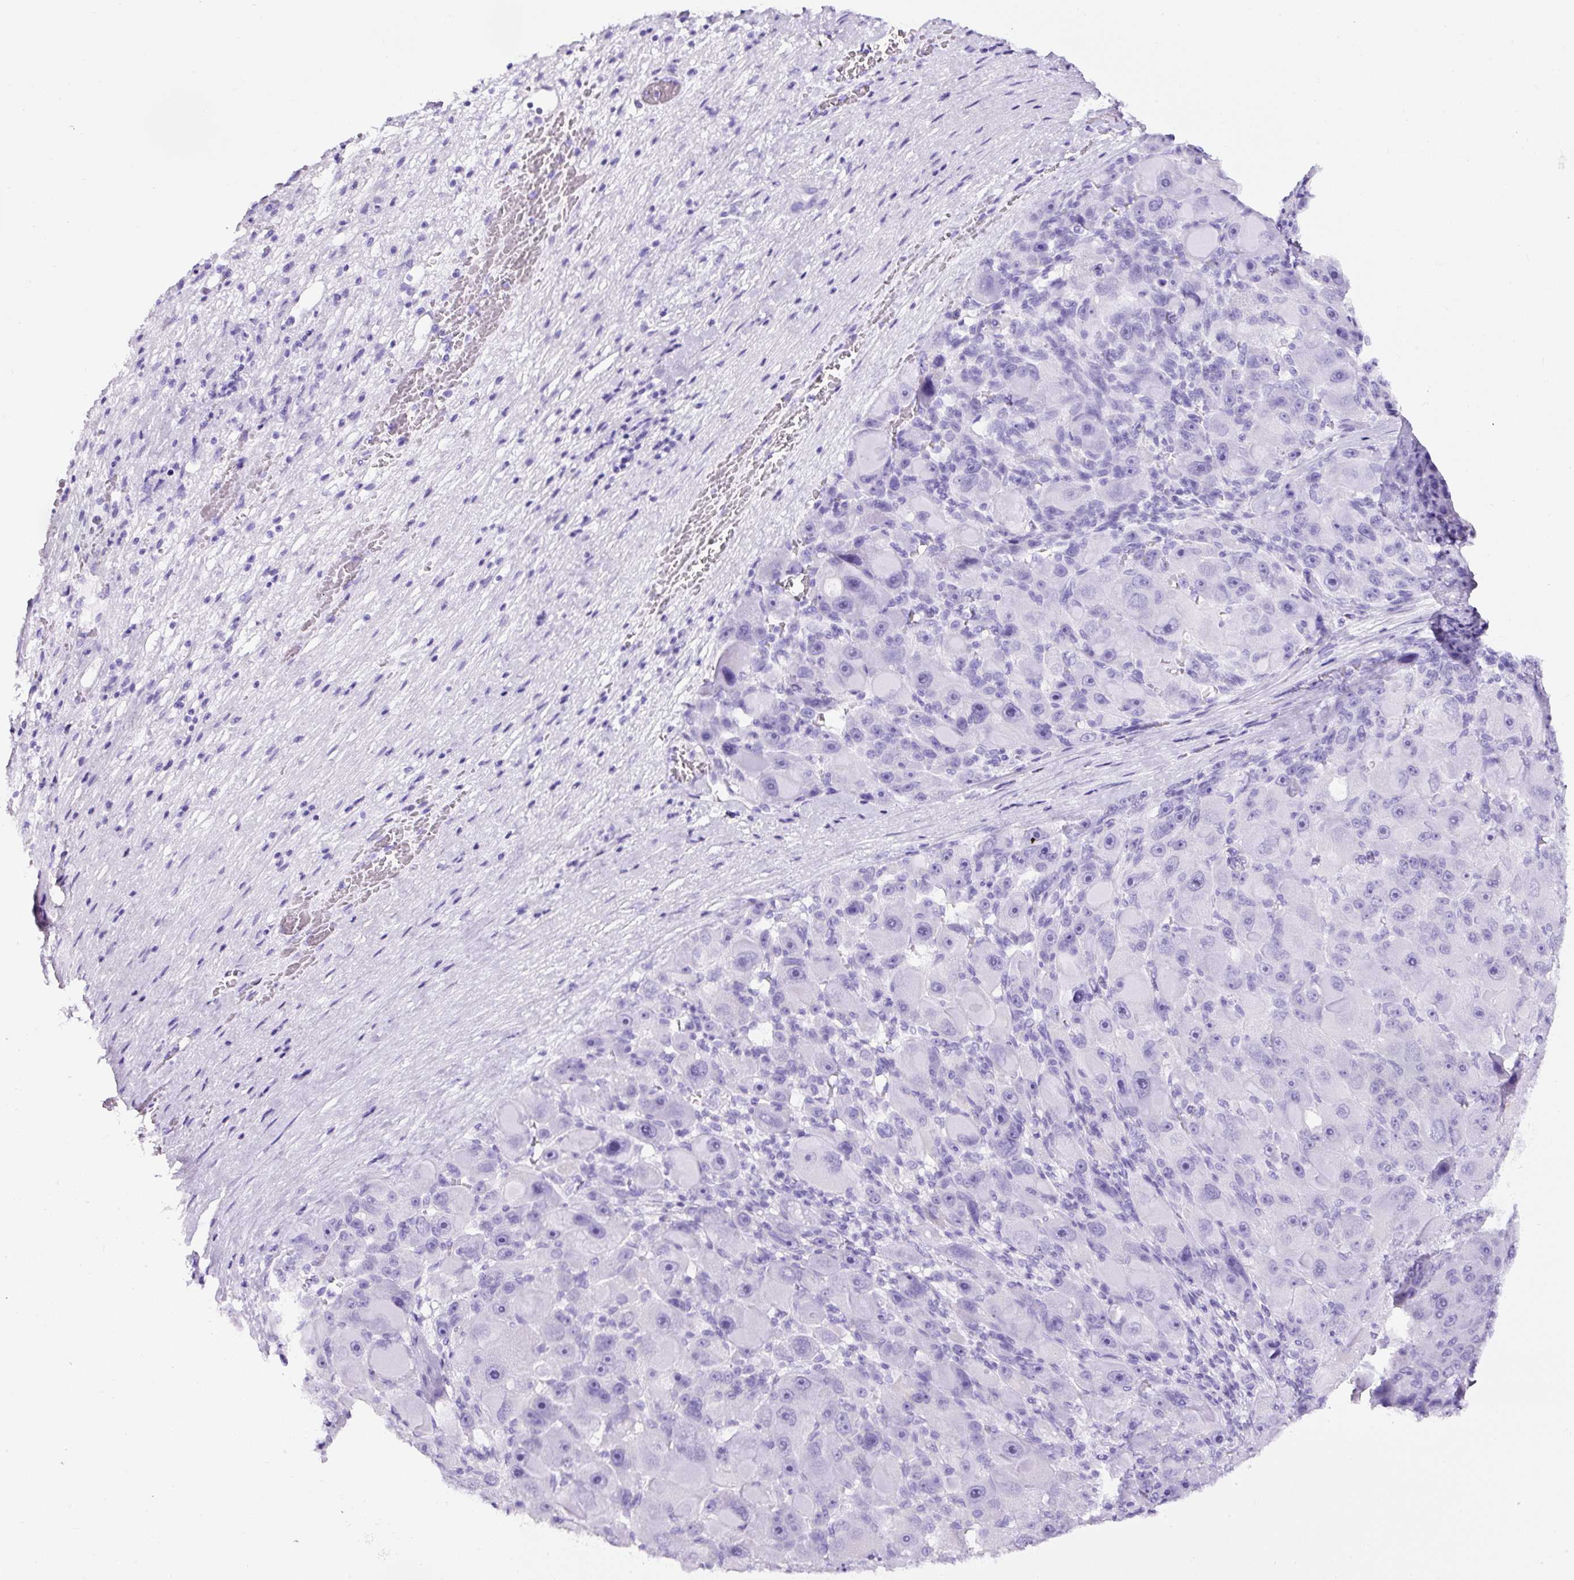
{"staining": {"intensity": "negative", "quantity": "none", "location": "none"}, "tissue": "liver cancer", "cell_type": "Tumor cells", "image_type": "cancer", "snomed": [{"axis": "morphology", "description": "Carcinoma, Hepatocellular, NOS"}, {"axis": "topography", "description": "Liver"}], "caption": "Immunohistochemical staining of liver cancer (hepatocellular carcinoma) reveals no significant positivity in tumor cells.", "gene": "TMEM200B", "patient": {"sex": "male", "age": 76}}